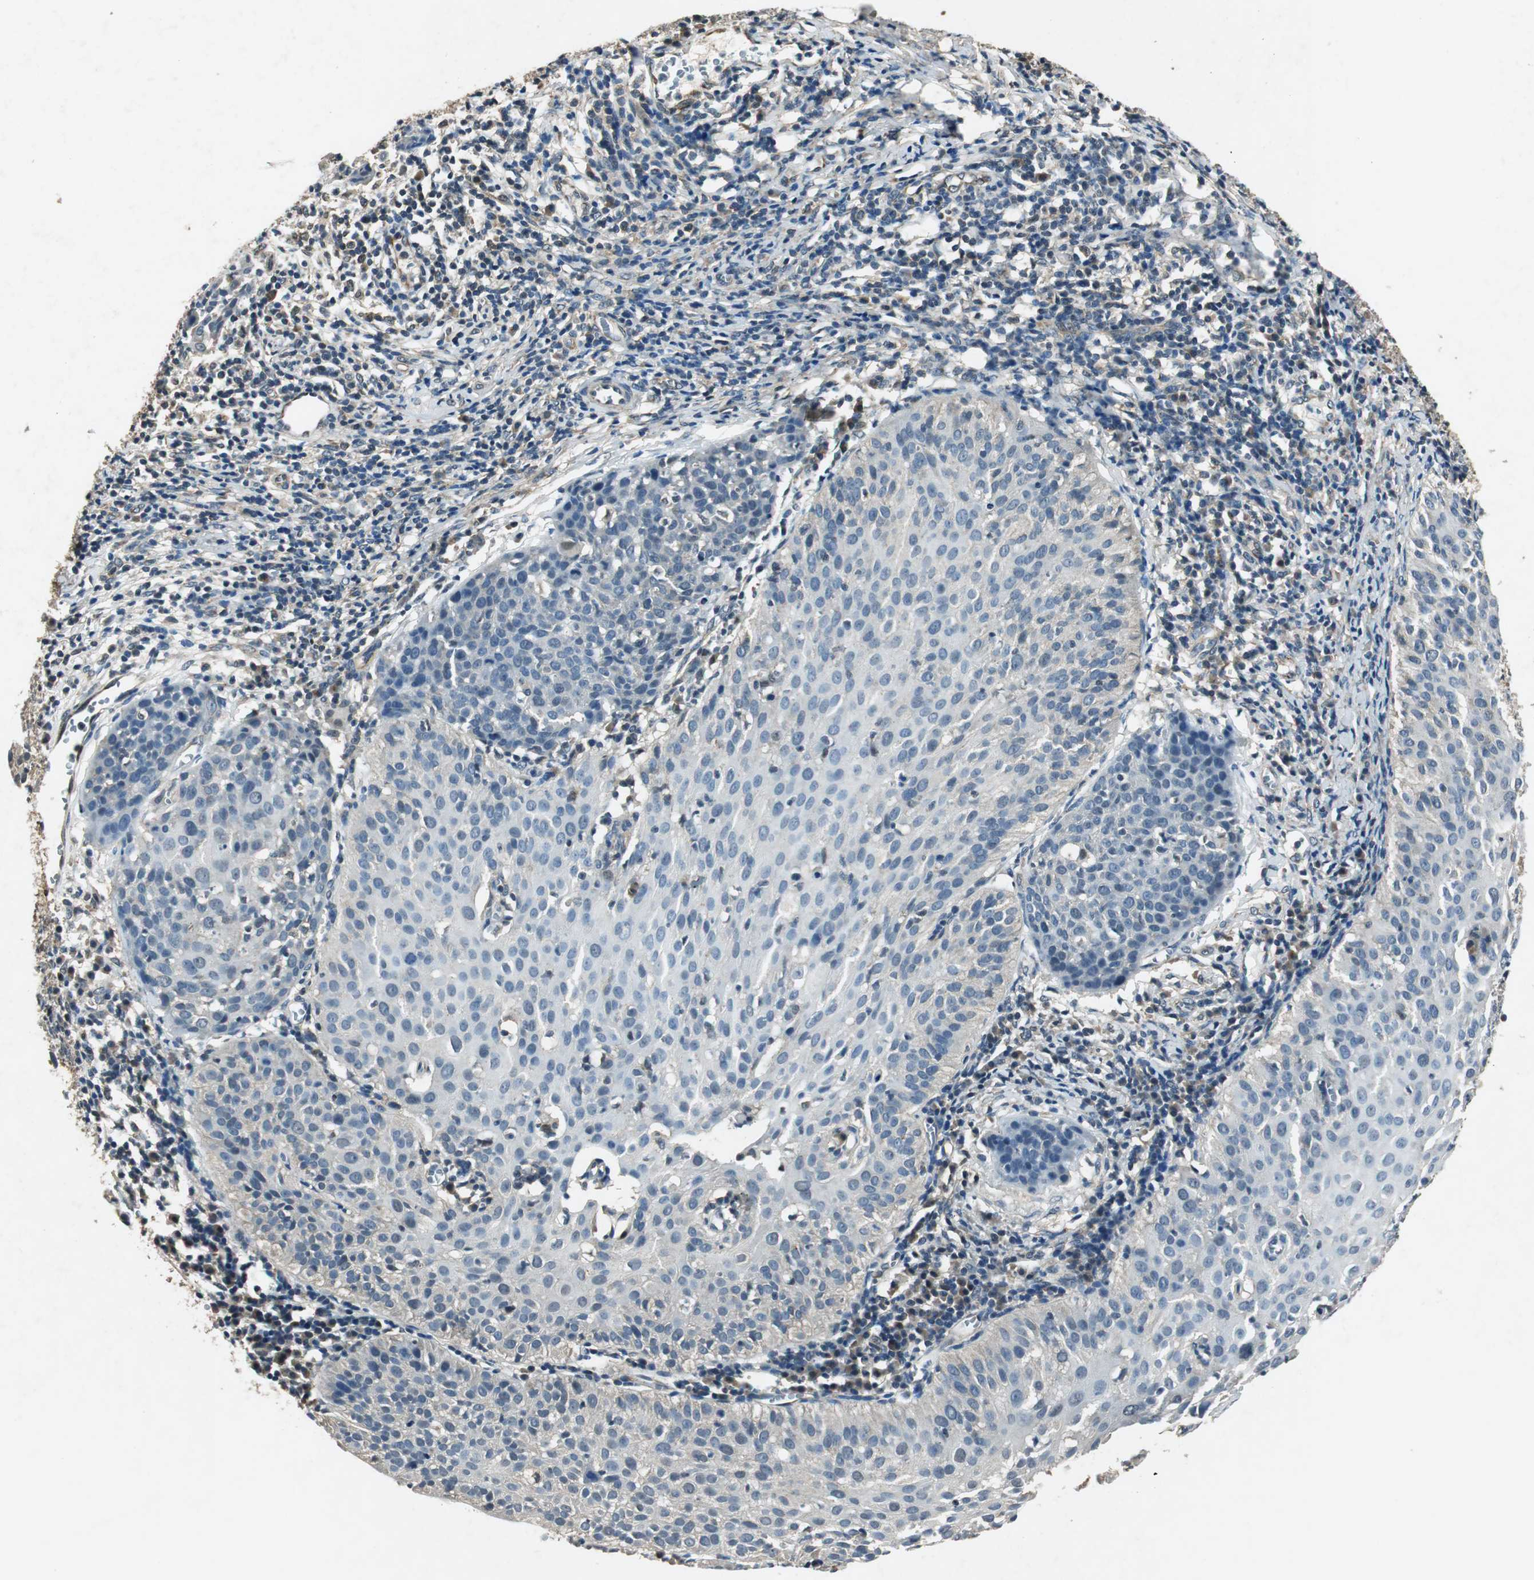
{"staining": {"intensity": "negative", "quantity": "none", "location": "none"}, "tissue": "cervical cancer", "cell_type": "Tumor cells", "image_type": "cancer", "snomed": [{"axis": "morphology", "description": "Squamous cell carcinoma, NOS"}, {"axis": "topography", "description": "Cervix"}], "caption": "High magnification brightfield microscopy of cervical cancer (squamous cell carcinoma) stained with DAB (brown) and counterstained with hematoxylin (blue): tumor cells show no significant expression.", "gene": "PSMB4", "patient": {"sex": "female", "age": 38}}